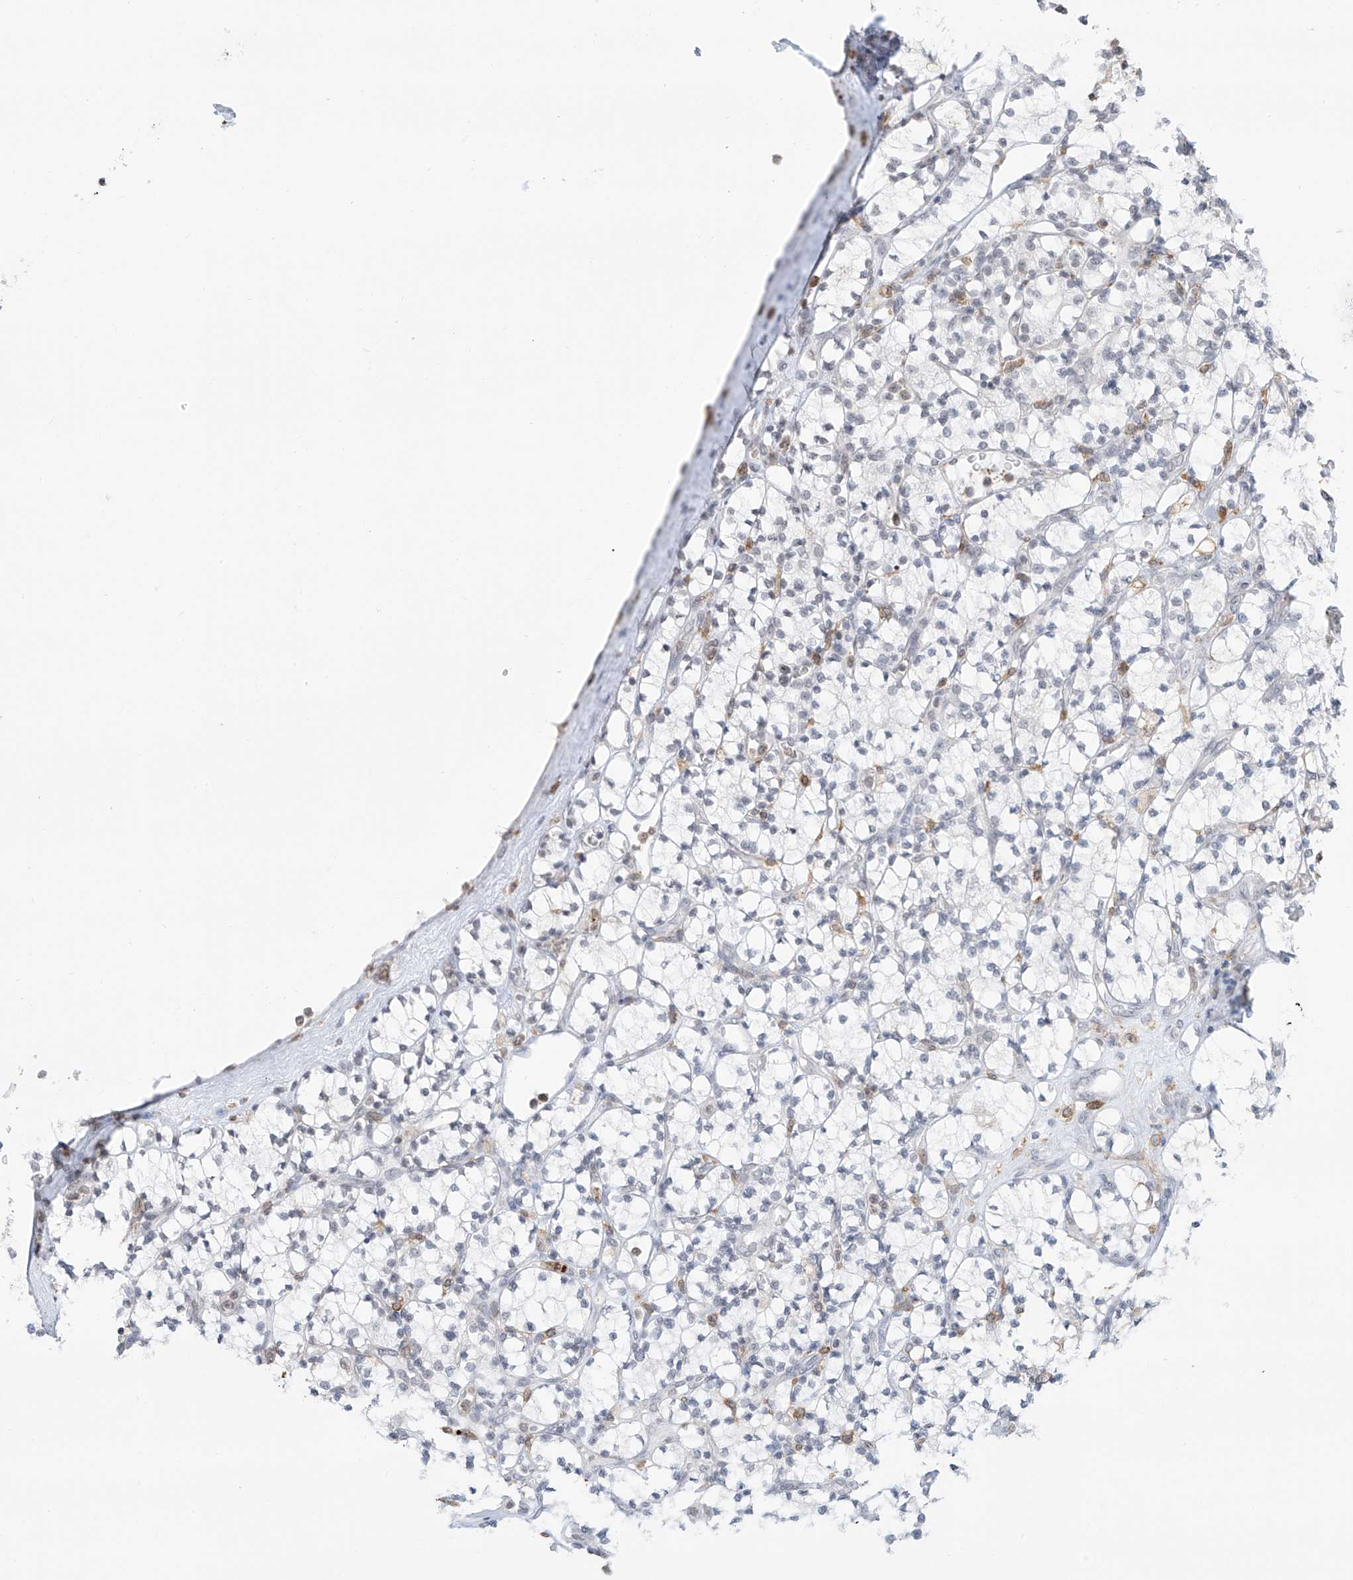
{"staining": {"intensity": "negative", "quantity": "none", "location": "none"}, "tissue": "renal cancer", "cell_type": "Tumor cells", "image_type": "cancer", "snomed": [{"axis": "morphology", "description": "Adenocarcinoma, NOS"}, {"axis": "topography", "description": "Kidney"}], "caption": "IHC photomicrograph of human renal adenocarcinoma stained for a protein (brown), which exhibits no staining in tumor cells.", "gene": "TBXAS1", "patient": {"sex": "male", "age": 77}}